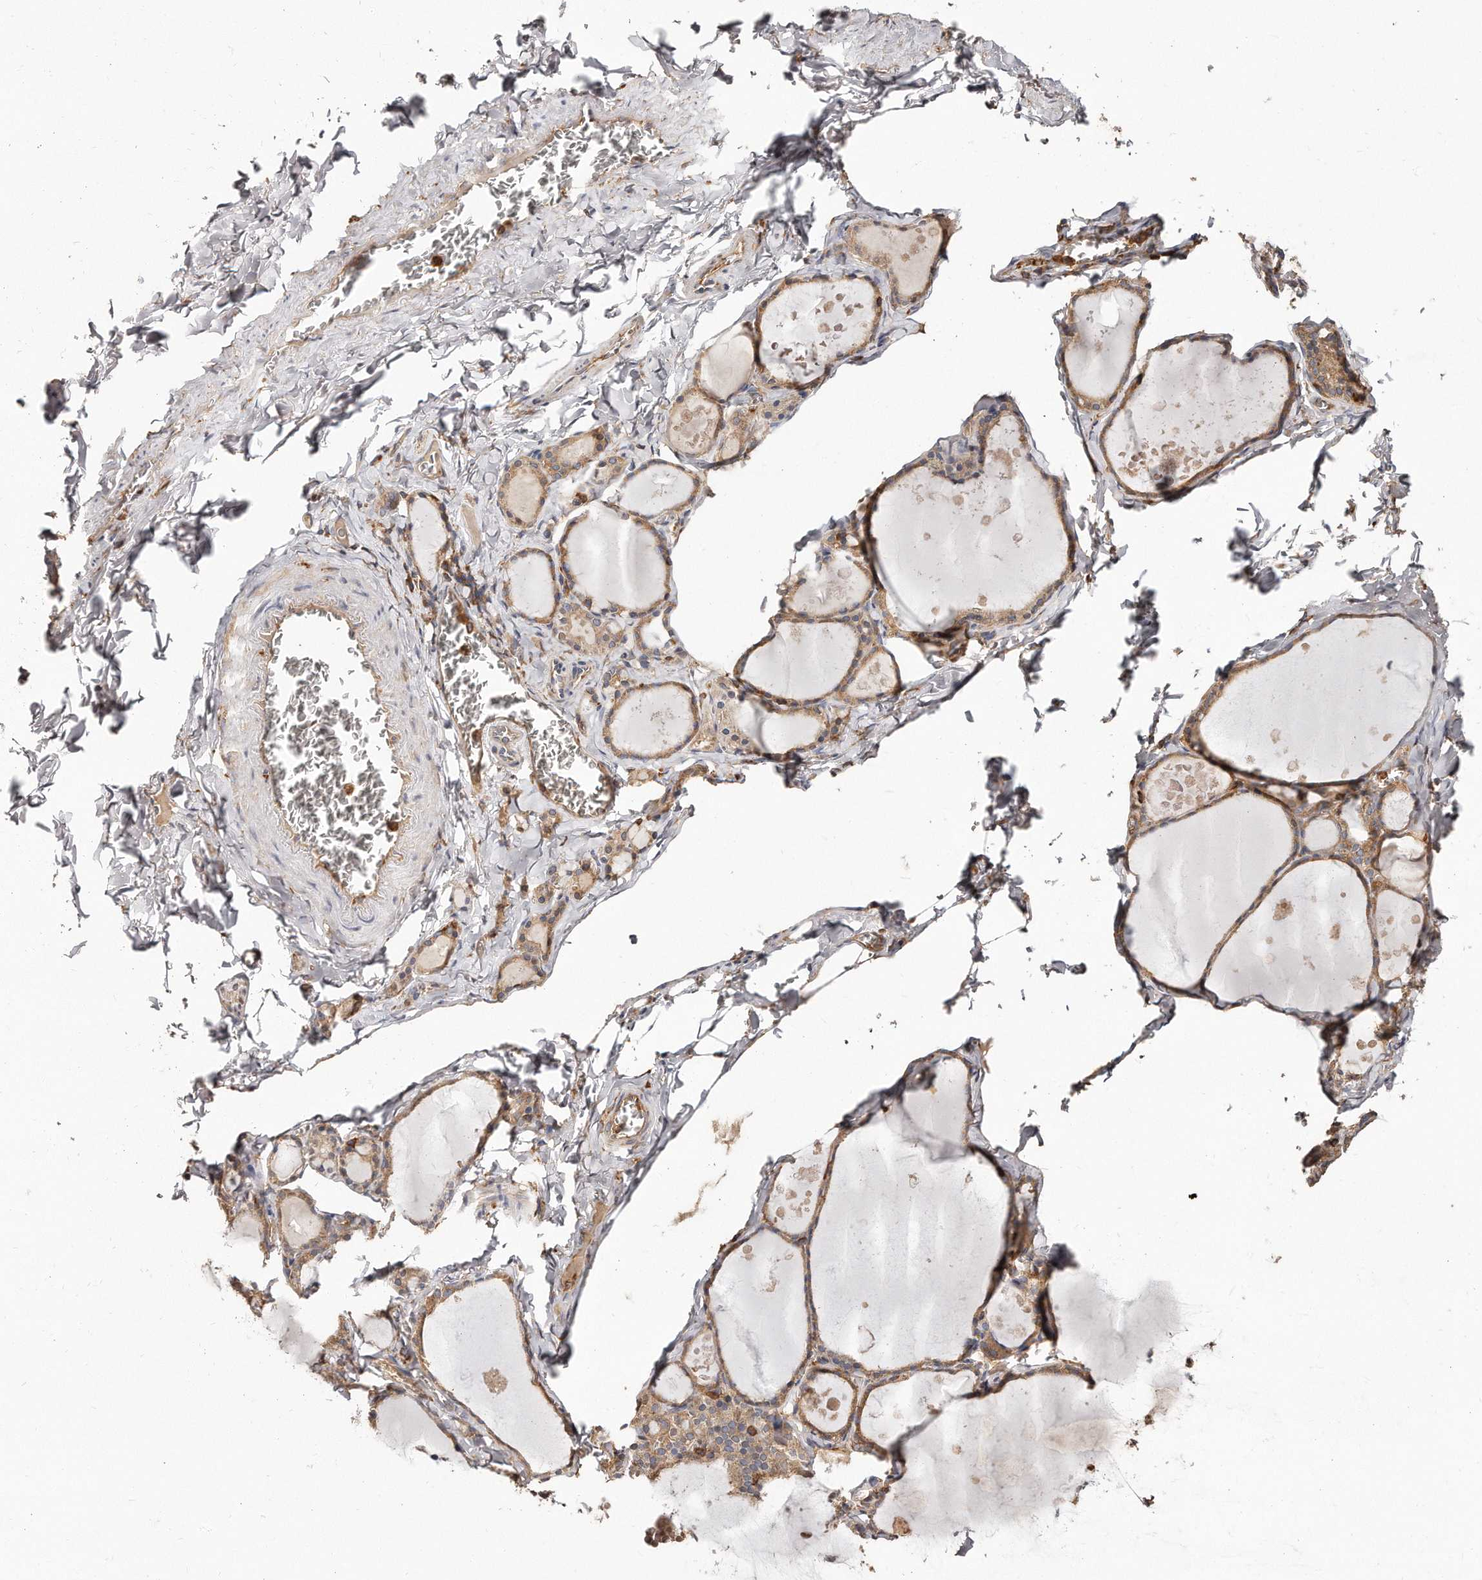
{"staining": {"intensity": "moderate", "quantity": ">75%", "location": "cytoplasmic/membranous"}, "tissue": "thyroid gland", "cell_type": "Glandular cells", "image_type": "normal", "snomed": [{"axis": "morphology", "description": "Normal tissue, NOS"}, {"axis": "topography", "description": "Thyroid gland"}], "caption": "IHC of unremarkable thyroid gland shows medium levels of moderate cytoplasmic/membranous positivity in about >75% of glandular cells.", "gene": "CAP1", "patient": {"sex": "male", "age": 56}}